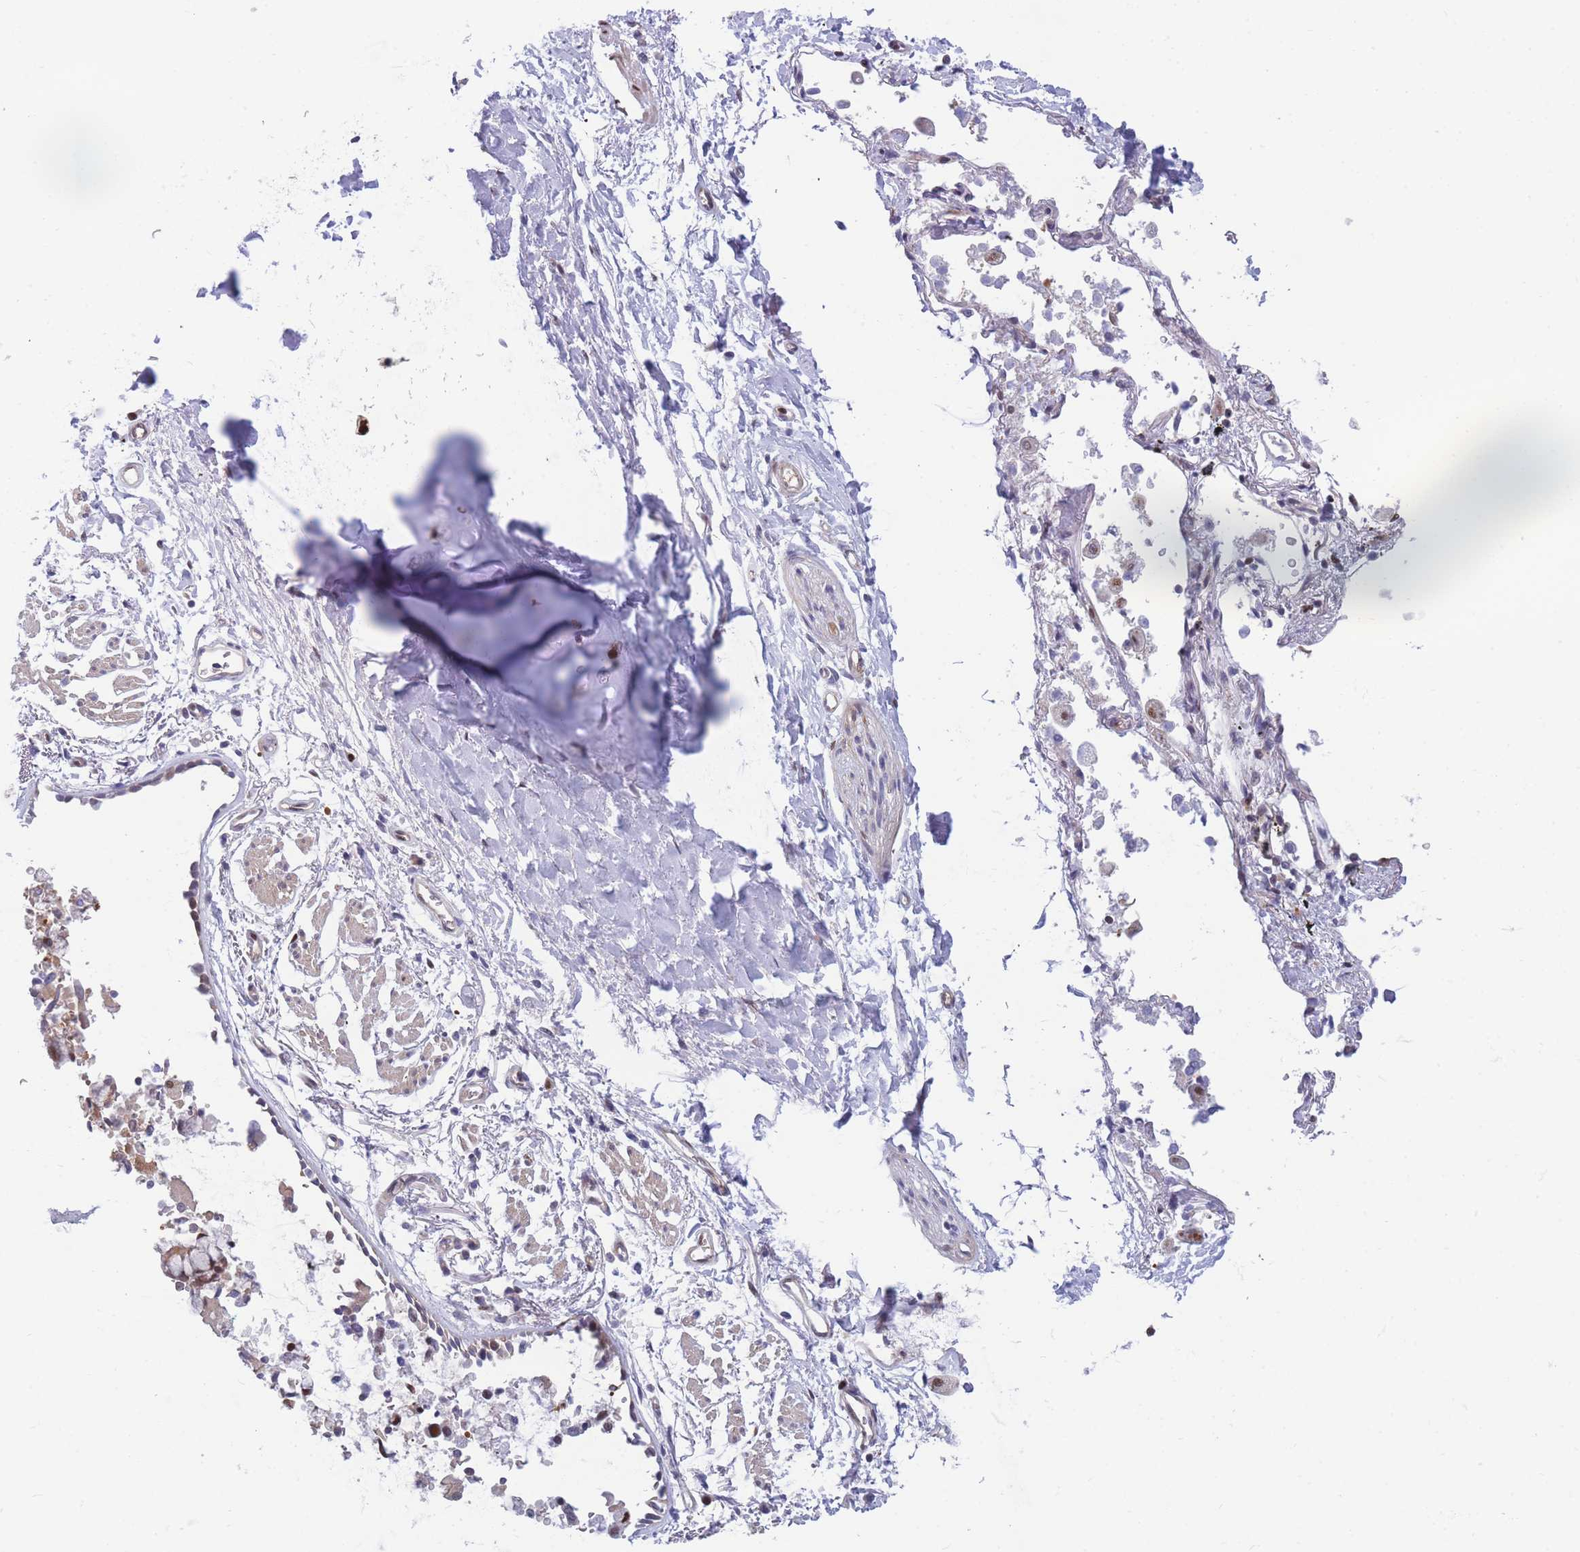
{"staining": {"intensity": "moderate", "quantity": "25%-75%", "location": "cytoplasmic/membranous"}, "tissue": "soft tissue", "cell_type": "Chondrocytes", "image_type": "normal", "snomed": [{"axis": "morphology", "description": "Normal tissue, NOS"}, {"axis": "topography", "description": "Cartilage tissue"}], "caption": "This is an image of immunohistochemistry (IHC) staining of normal soft tissue, which shows moderate positivity in the cytoplasmic/membranous of chondrocytes.", "gene": "CRACD", "patient": {"sex": "male", "age": 73}}